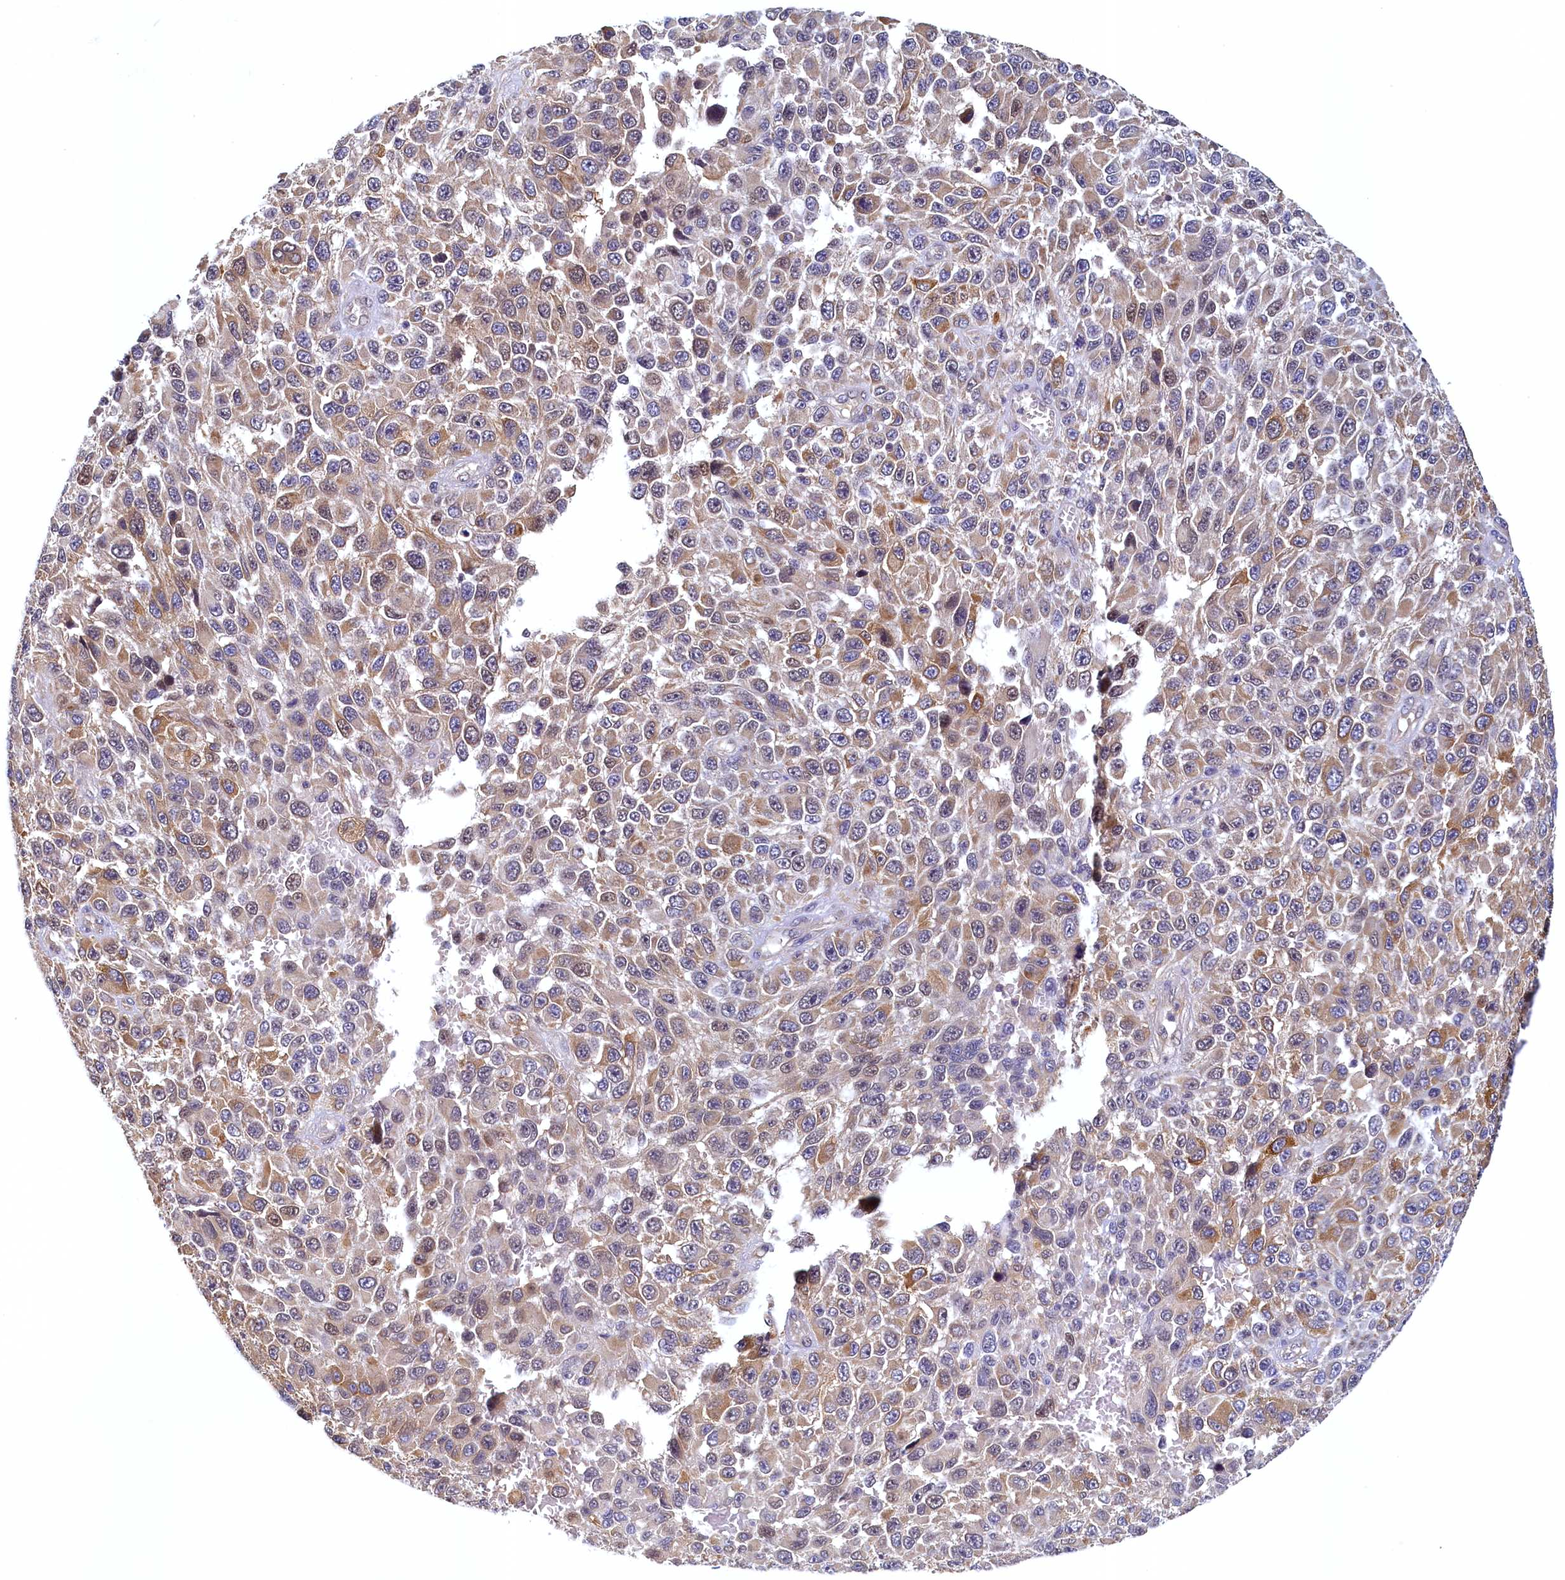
{"staining": {"intensity": "moderate", "quantity": "25%-75%", "location": "cytoplasmic/membranous"}, "tissue": "melanoma", "cell_type": "Tumor cells", "image_type": "cancer", "snomed": [{"axis": "morphology", "description": "Normal tissue, NOS"}, {"axis": "morphology", "description": "Malignant melanoma, NOS"}, {"axis": "topography", "description": "Skin"}], "caption": "The immunohistochemical stain shows moderate cytoplasmic/membranous positivity in tumor cells of melanoma tissue.", "gene": "PAAF1", "patient": {"sex": "female", "age": 96}}